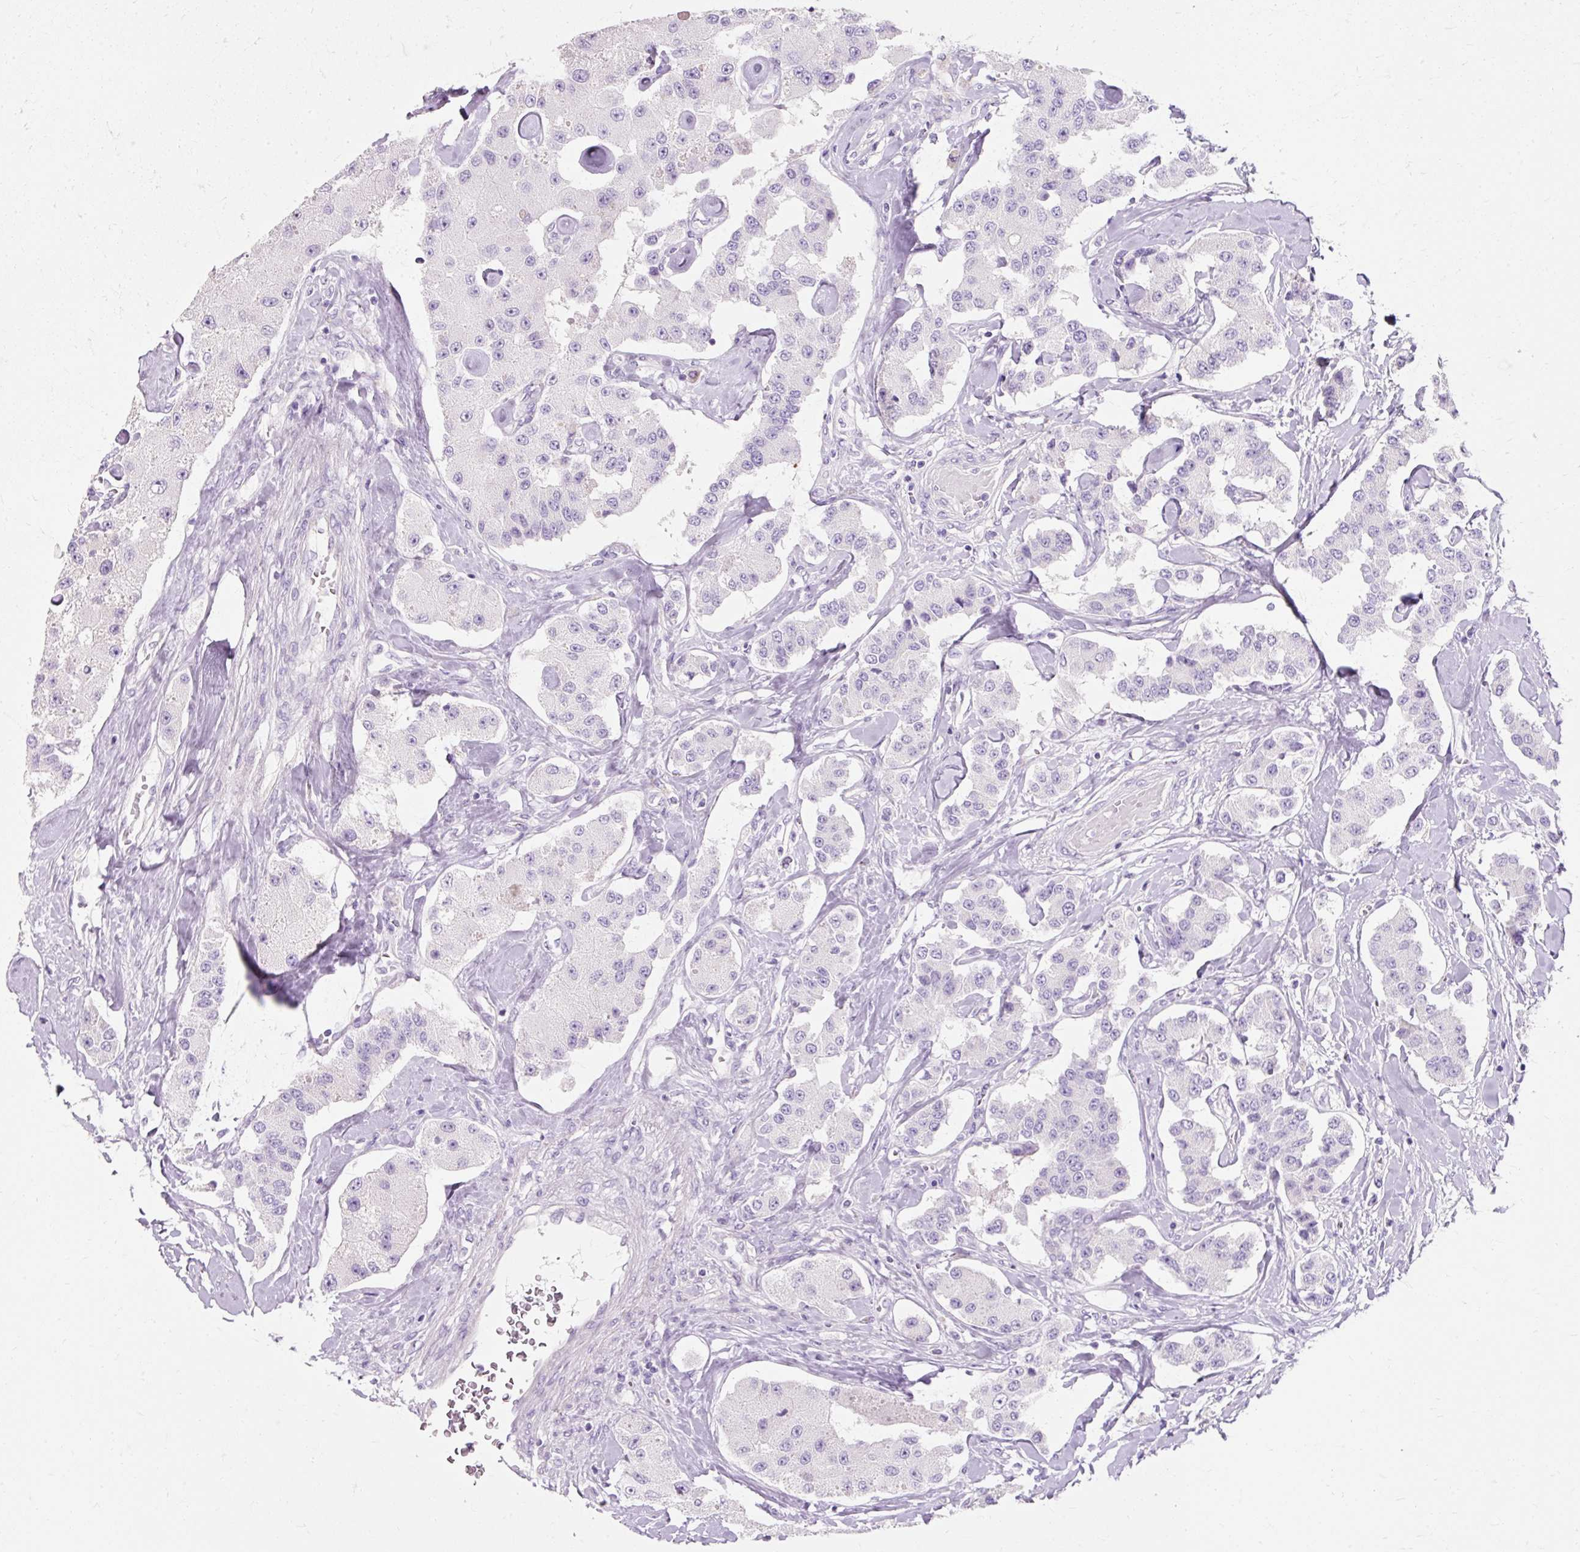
{"staining": {"intensity": "negative", "quantity": "none", "location": "none"}, "tissue": "carcinoid", "cell_type": "Tumor cells", "image_type": "cancer", "snomed": [{"axis": "morphology", "description": "Carcinoid, malignant, NOS"}, {"axis": "topography", "description": "Pancreas"}], "caption": "This is a micrograph of immunohistochemistry (IHC) staining of carcinoid, which shows no positivity in tumor cells. The staining is performed using DAB brown chromogen with nuclei counter-stained in using hematoxylin.", "gene": "TMEM213", "patient": {"sex": "male", "age": 41}}